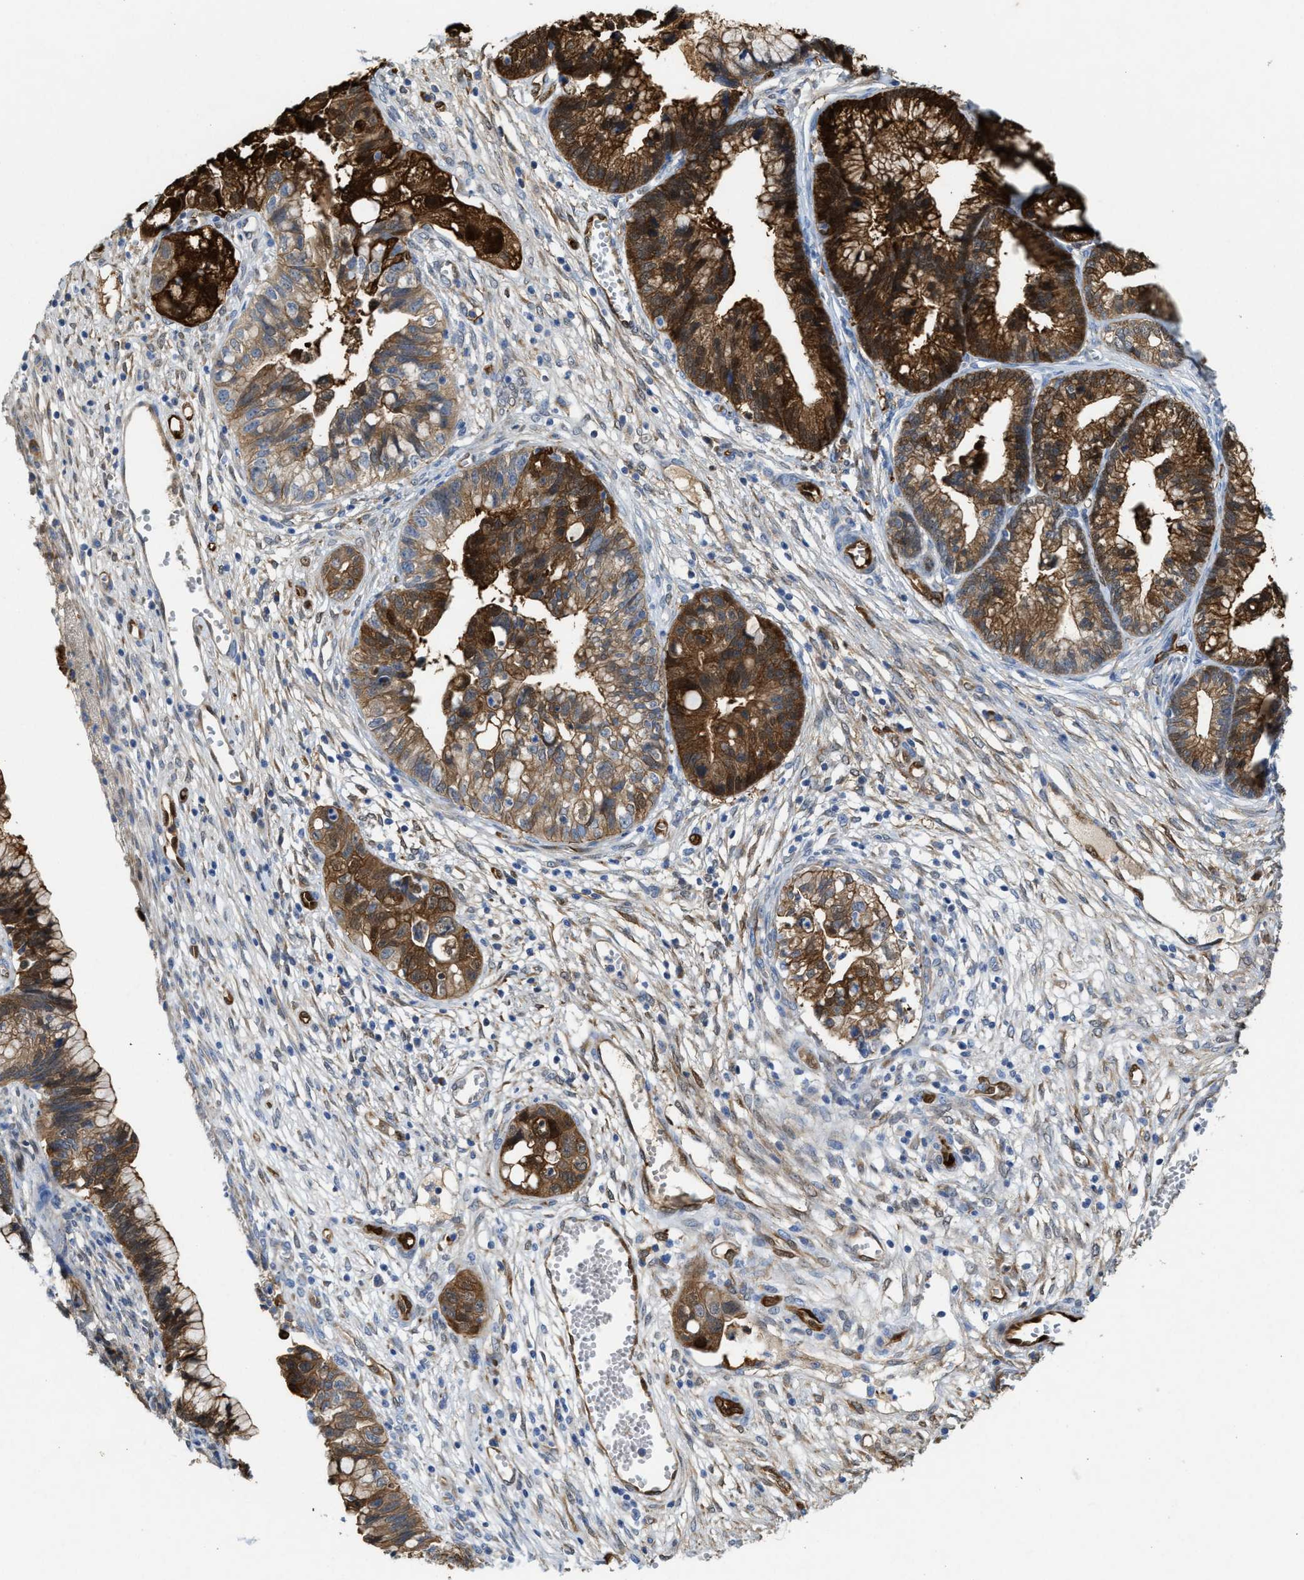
{"staining": {"intensity": "strong", "quantity": "25%-75%", "location": "cytoplasmic/membranous"}, "tissue": "cervical cancer", "cell_type": "Tumor cells", "image_type": "cancer", "snomed": [{"axis": "morphology", "description": "Adenocarcinoma, NOS"}, {"axis": "topography", "description": "Cervix"}], "caption": "Brown immunohistochemical staining in adenocarcinoma (cervical) exhibits strong cytoplasmic/membranous expression in about 25%-75% of tumor cells.", "gene": "ASS1", "patient": {"sex": "female", "age": 44}}